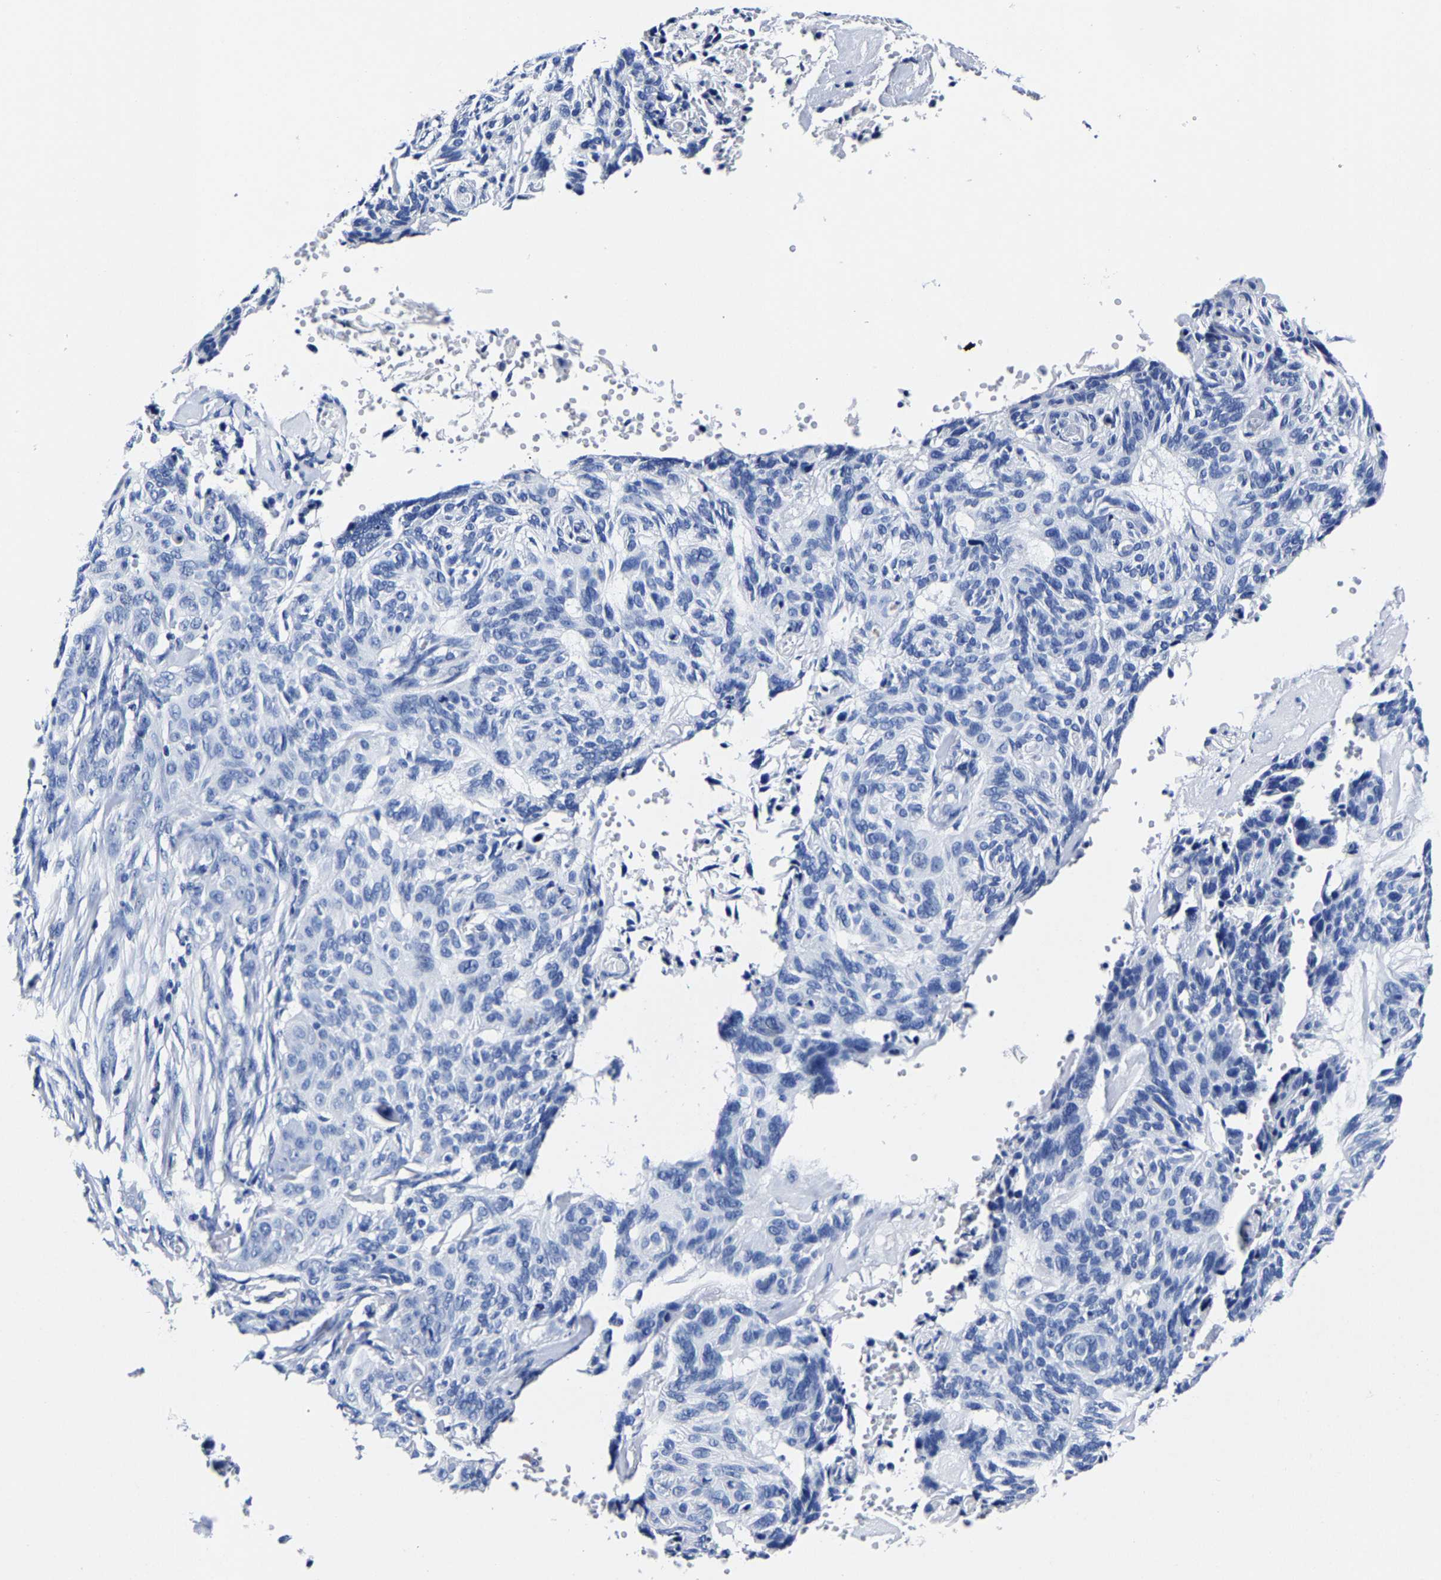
{"staining": {"intensity": "negative", "quantity": "none", "location": "none"}, "tissue": "skin cancer", "cell_type": "Tumor cells", "image_type": "cancer", "snomed": [{"axis": "morphology", "description": "Basal cell carcinoma"}, {"axis": "topography", "description": "Skin"}], "caption": "Immunohistochemistry (IHC) photomicrograph of human basal cell carcinoma (skin) stained for a protein (brown), which reveals no staining in tumor cells. (DAB IHC, high magnification).", "gene": "CPA2", "patient": {"sex": "male", "age": 85}}